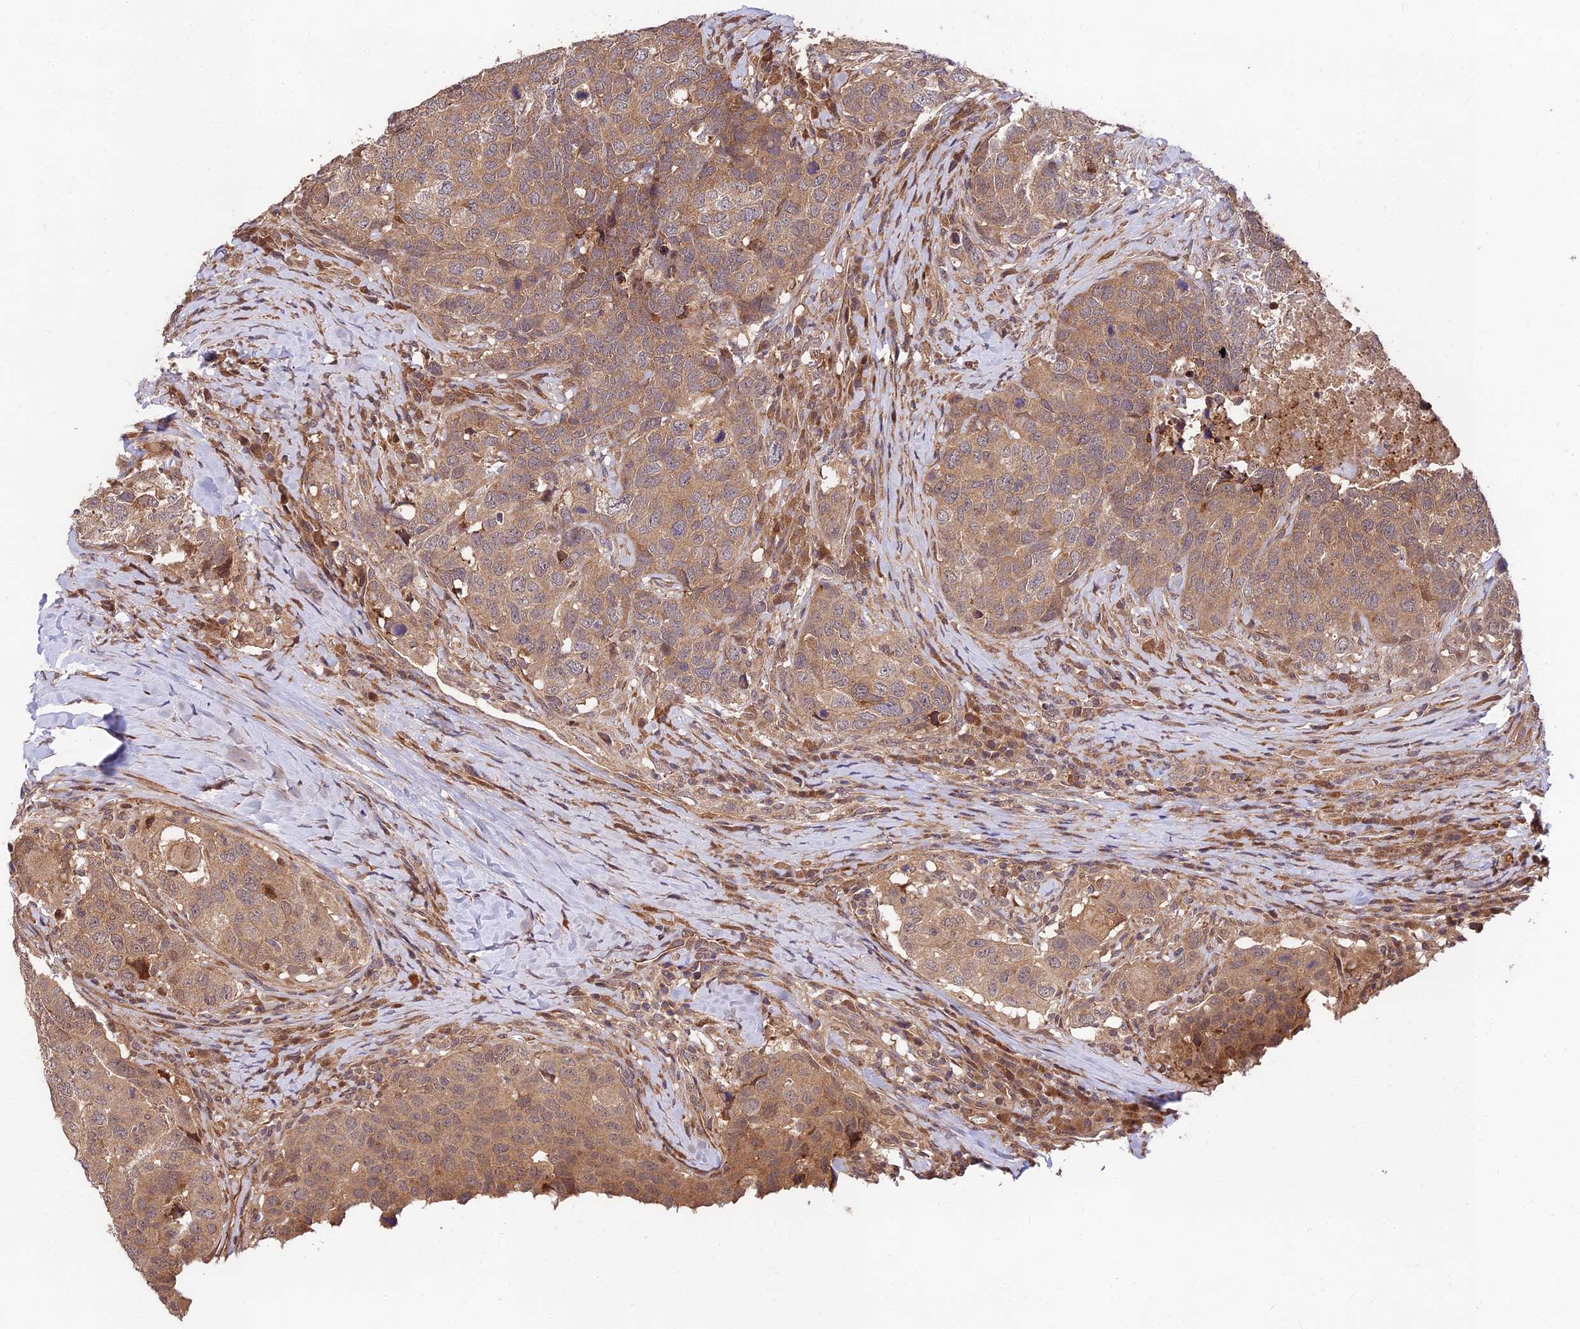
{"staining": {"intensity": "moderate", "quantity": "25%-75%", "location": "cytoplasmic/membranous"}, "tissue": "head and neck cancer", "cell_type": "Tumor cells", "image_type": "cancer", "snomed": [{"axis": "morphology", "description": "Squamous cell carcinoma, NOS"}, {"axis": "topography", "description": "Head-Neck"}], "caption": "Squamous cell carcinoma (head and neck) stained for a protein reveals moderate cytoplasmic/membranous positivity in tumor cells.", "gene": "MKKS", "patient": {"sex": "male", "age": 66}}